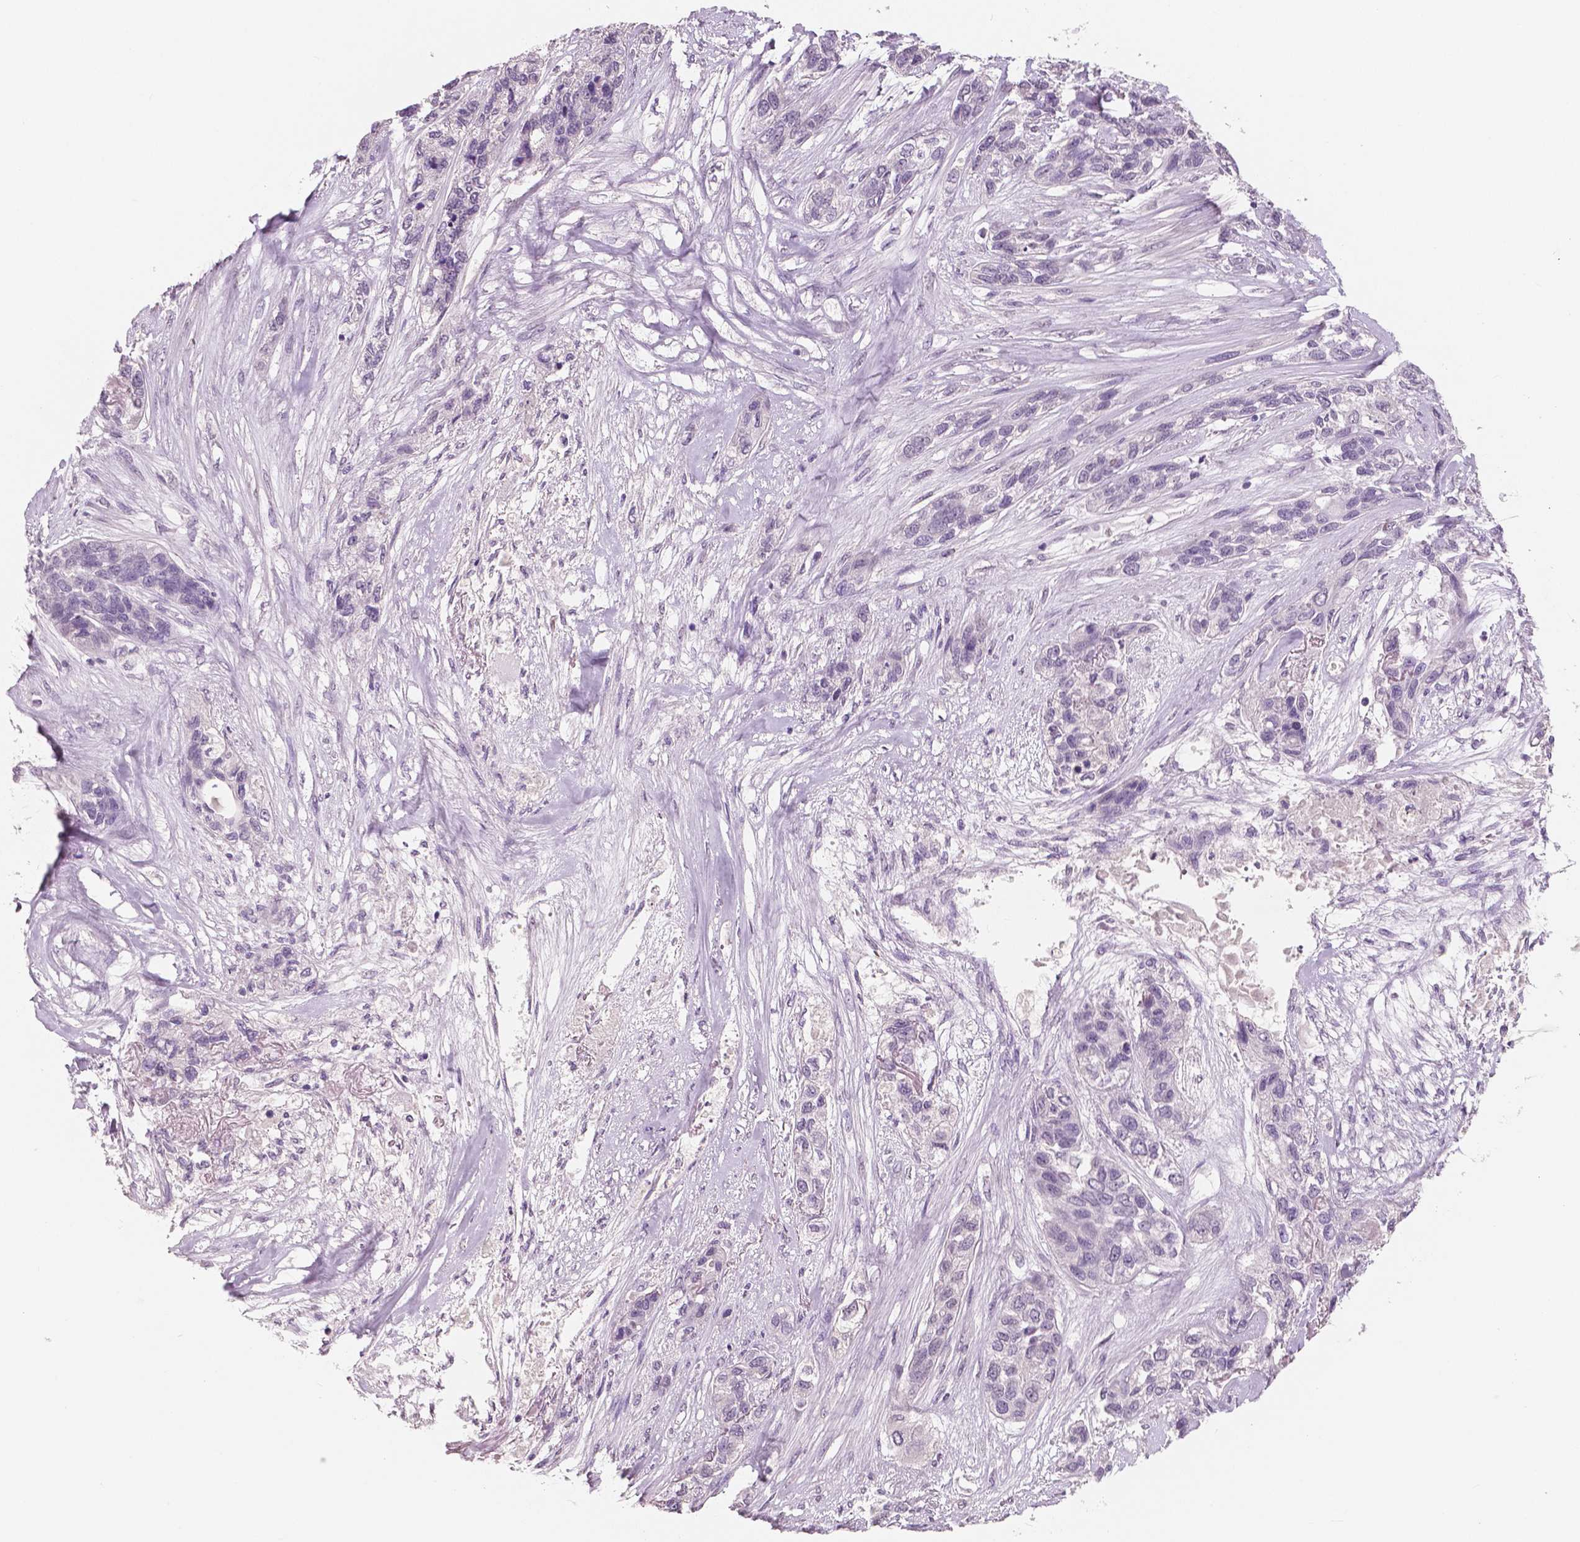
{"staining": {"intensity": "negative", "quantity": "none", "location": "none"}, "tissue": "lung cancer", "cell_type": "Tumor cells", "image_type": "cancer", "snomed": [{"axis": "morphology", "description": "Squamous cell carcinoma, NOS"}, {"axis": "topography", "description": "Lung"}], "caption": "This is an immunohistochemistry micrograph of lung squamous cell carcinoma. There is no expression in tumor cells.", "gene": "NECAB1", "patient": {"sex": "female", "age": 70}}